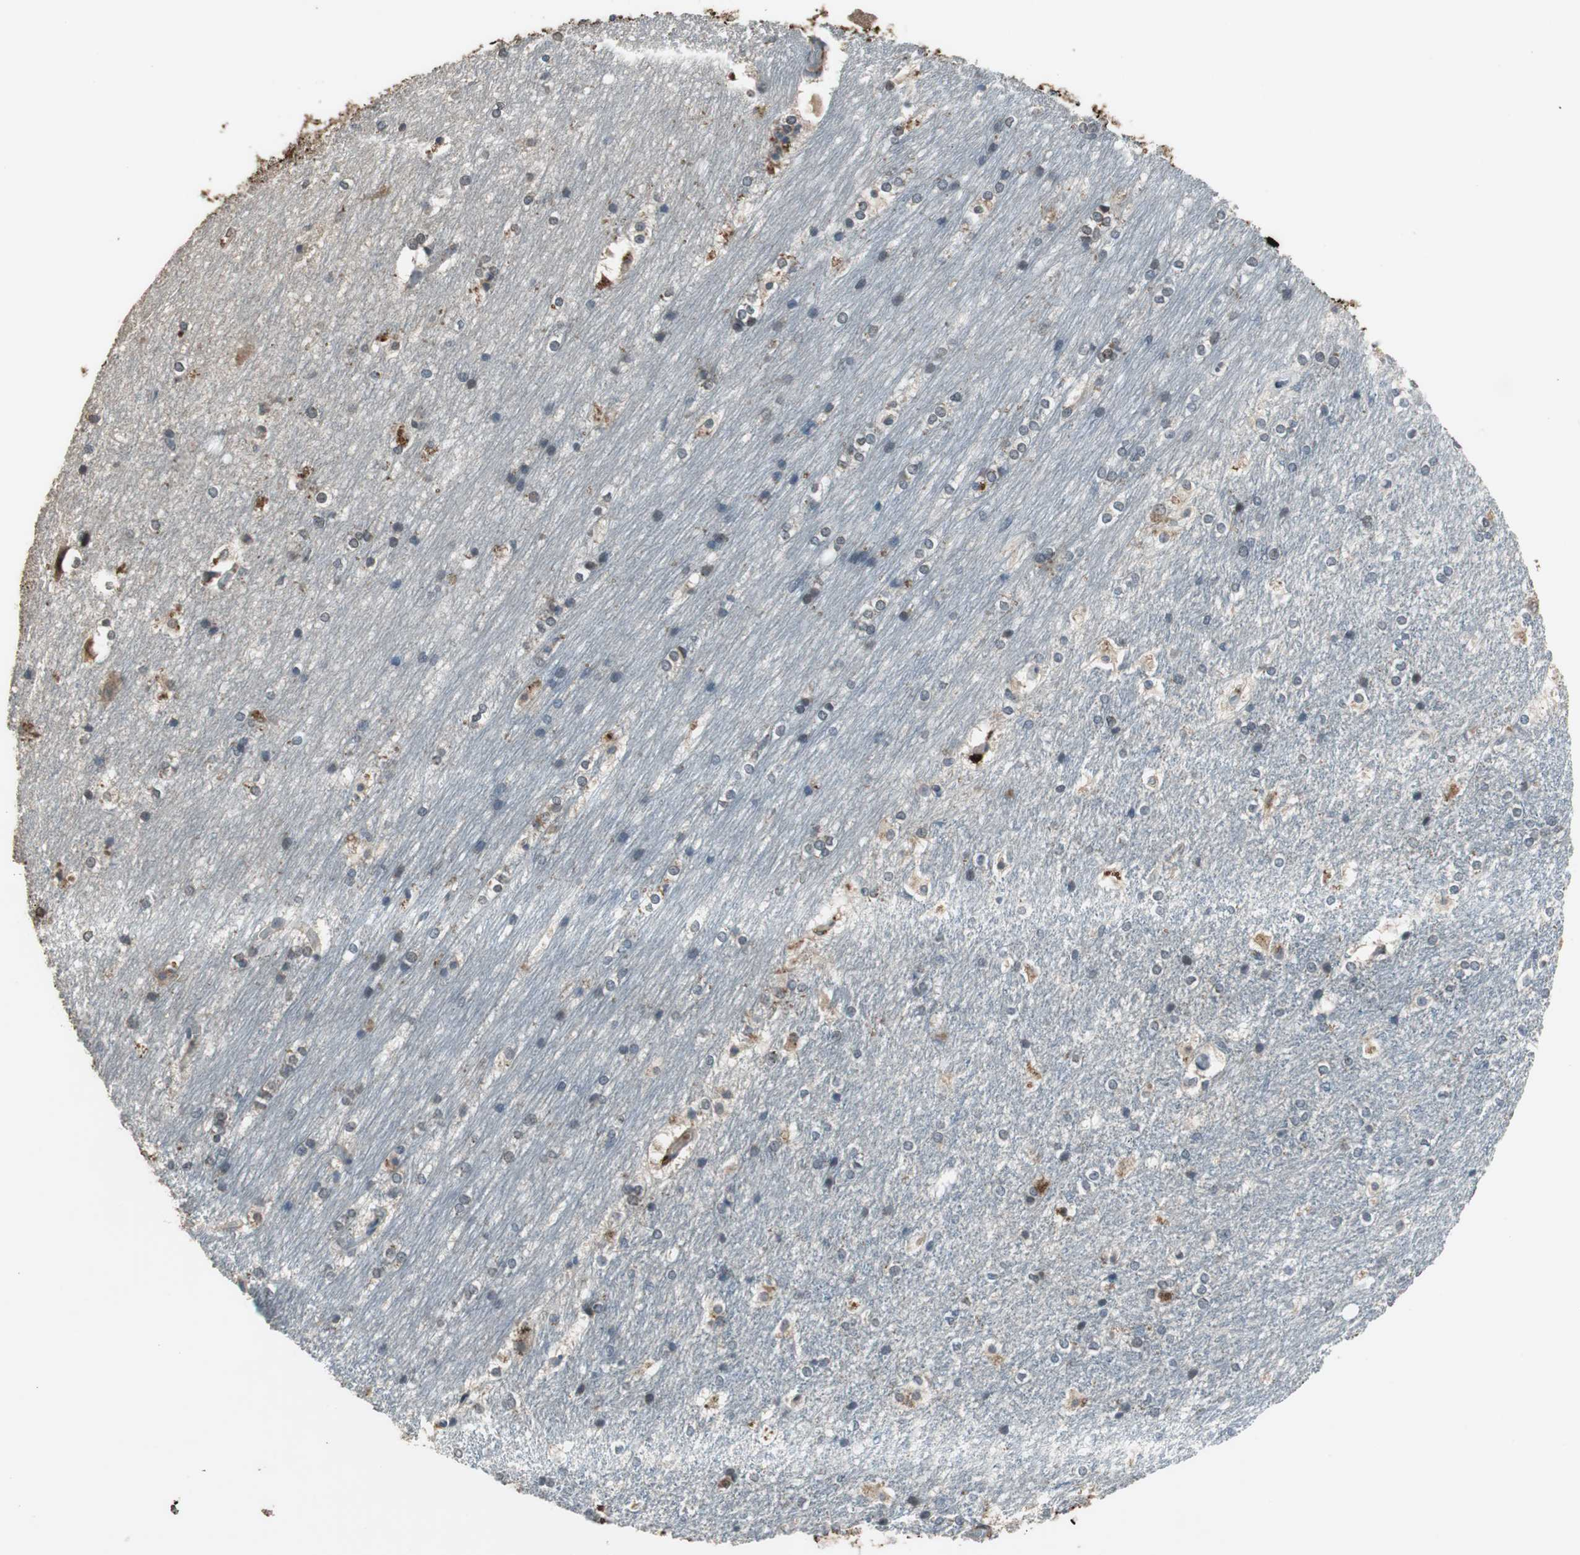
{"staining": {"intensity": "negative", "quantity": "none", "location": "none"}, "tissue": "hippocampus", "cell_type": "Glial cells", "image_type": "normal", "snomed": [{"axis": "morphology", "description": "Normal tissue, NOS"}, {"axis": "topography", "description": "Hippocampus"}], "caption": "IHC micrograph of benign hippocampus: hippocampus stained with DAB (3,3'-diaminobenzidine) exhibits no significant protein positivity in glial cells. Nuclei are stained in blue.", "gene": "PI4KB", "patient": {"sex": "female", "age": 19}}